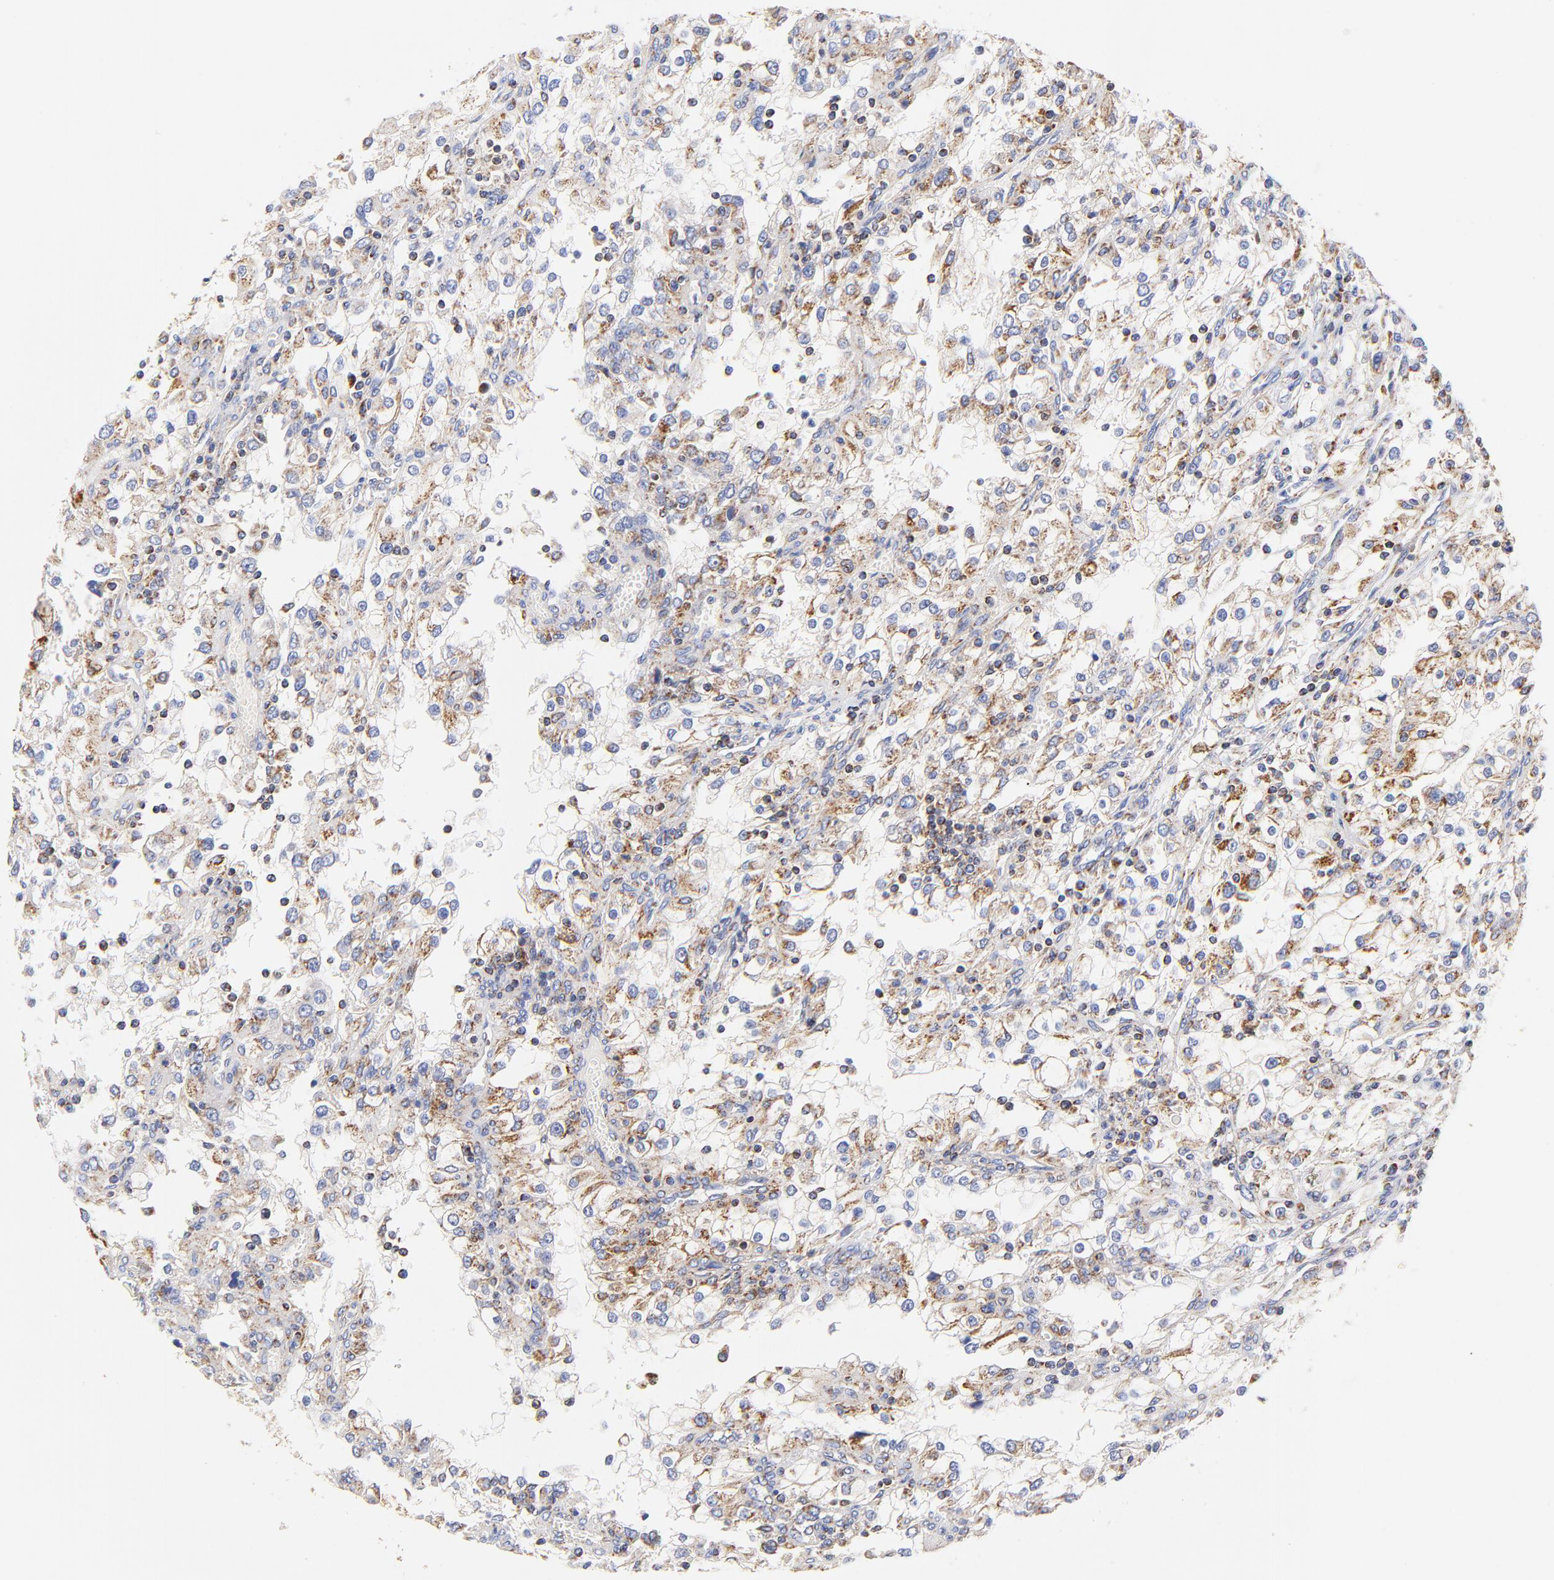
{"staining": {"intensity": "moderate", "quantity": "25%-75%", "location": "cytoplasmic/membranous"}, "tissue": "renal cancer", "cell_type": "Tumor cells", "image_type": "cancer", "snomed": [{"axis": "morphology", "description": "Adenocarcinoma, NOS"}, {"axis": "topography", "description": "Kidney"}], "caption": "Tumor cells demonstrate medium levels of moderate cytoplasmic/membranous expression in approximately 25%-75% of cells in human renal cancer (adenocarcinoma).", "gene": "ATP5F1D", "patient": {"sex": "female", "age": 52}}